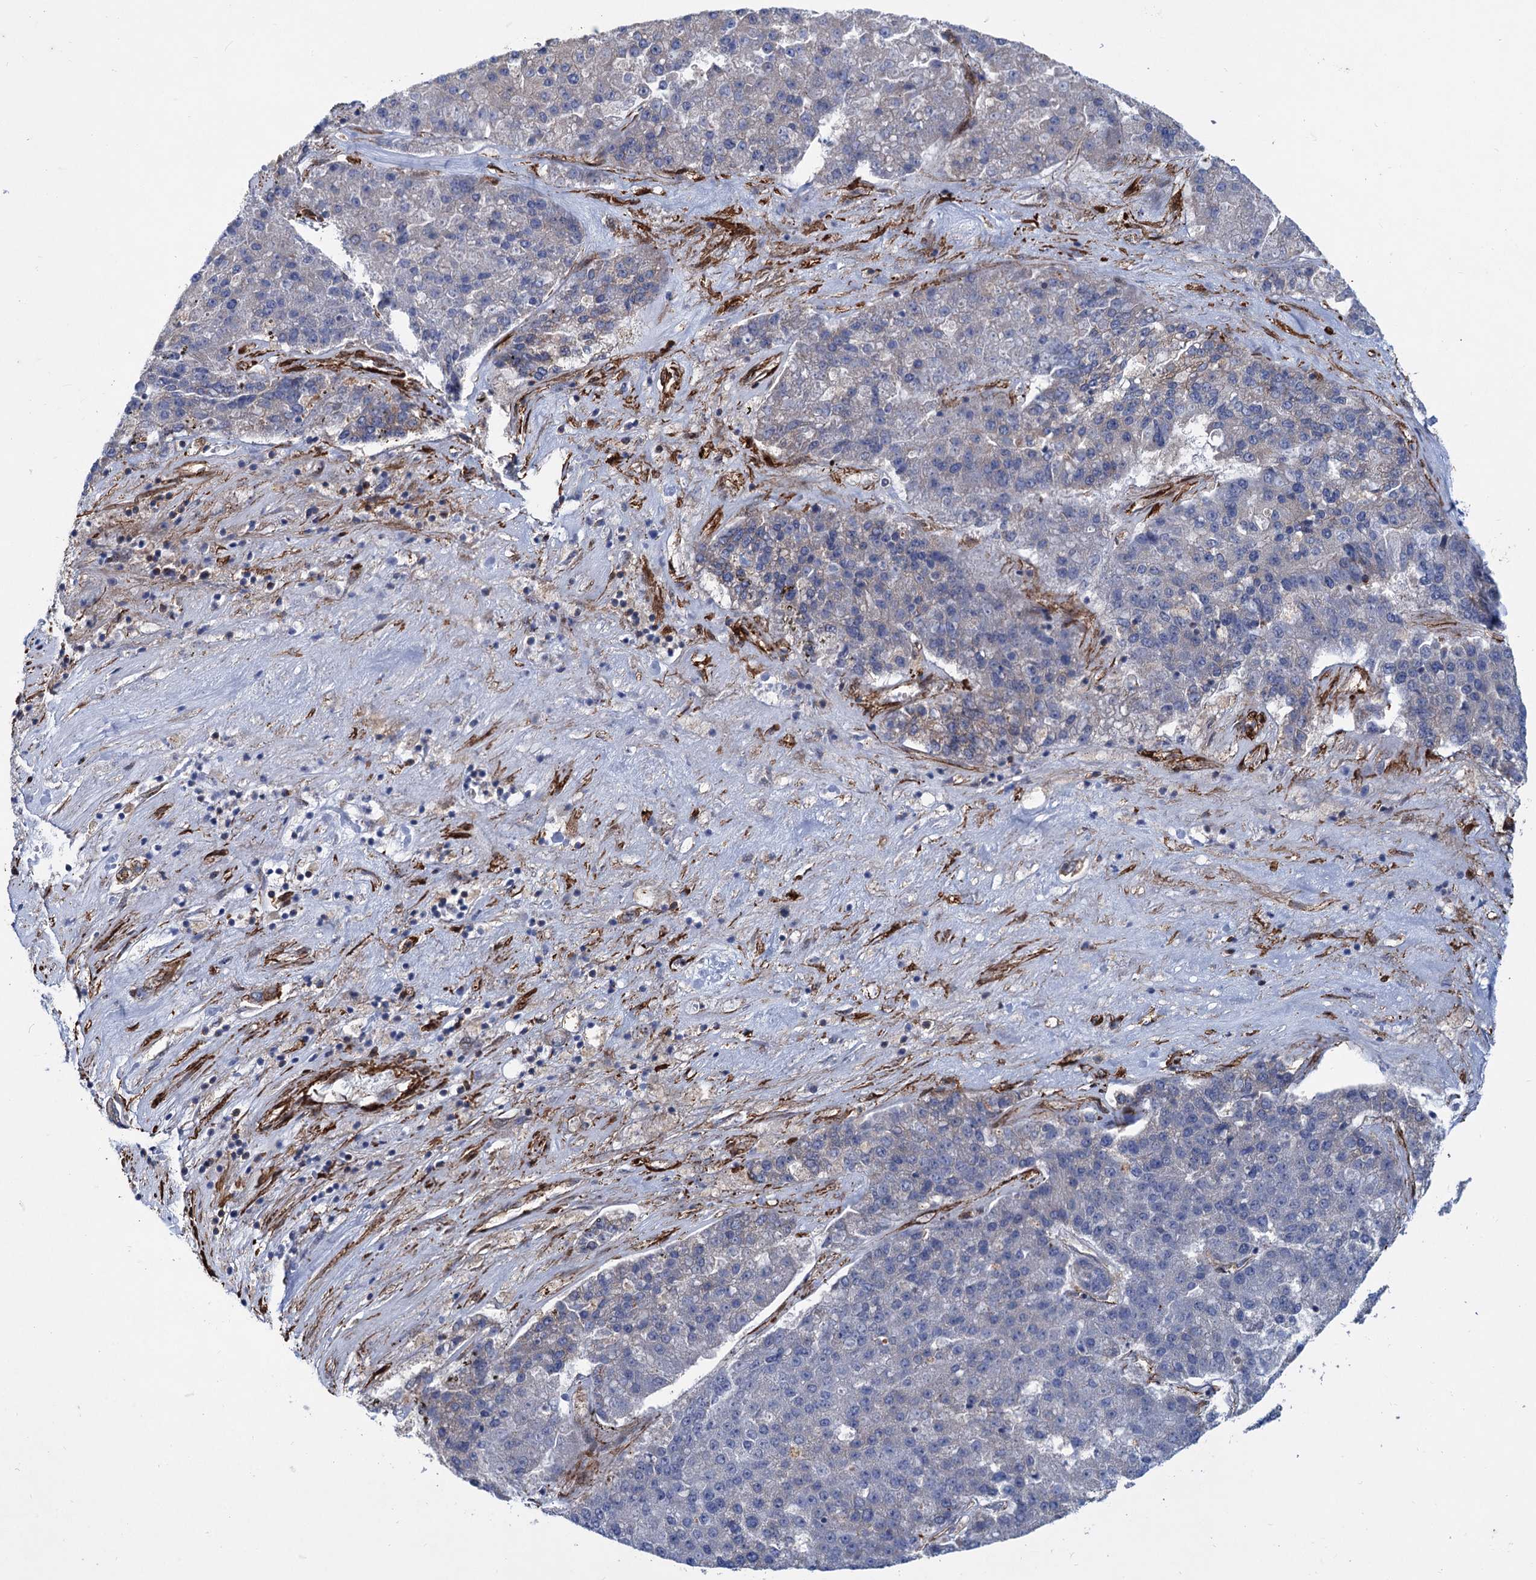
{"staining": {"intensity": "negative", "quantity": "none", "location": "none"}, "tissue": "pancreatic cancer", "cell_type": "Tumor cells", "image_type": "cancer", "snomed": [{"axis": "morphology", "description": "Adenocarcinoma, NOS"}, {"axis": "topography", "description": "Pancreas"}], "caption": "Immunohistochemistry of adenocarcinoma (pancreatic) exhibits no positivity in tumor cells.", "gene": "TRIM55", "patient": {"sex": "male", "age": 50}}